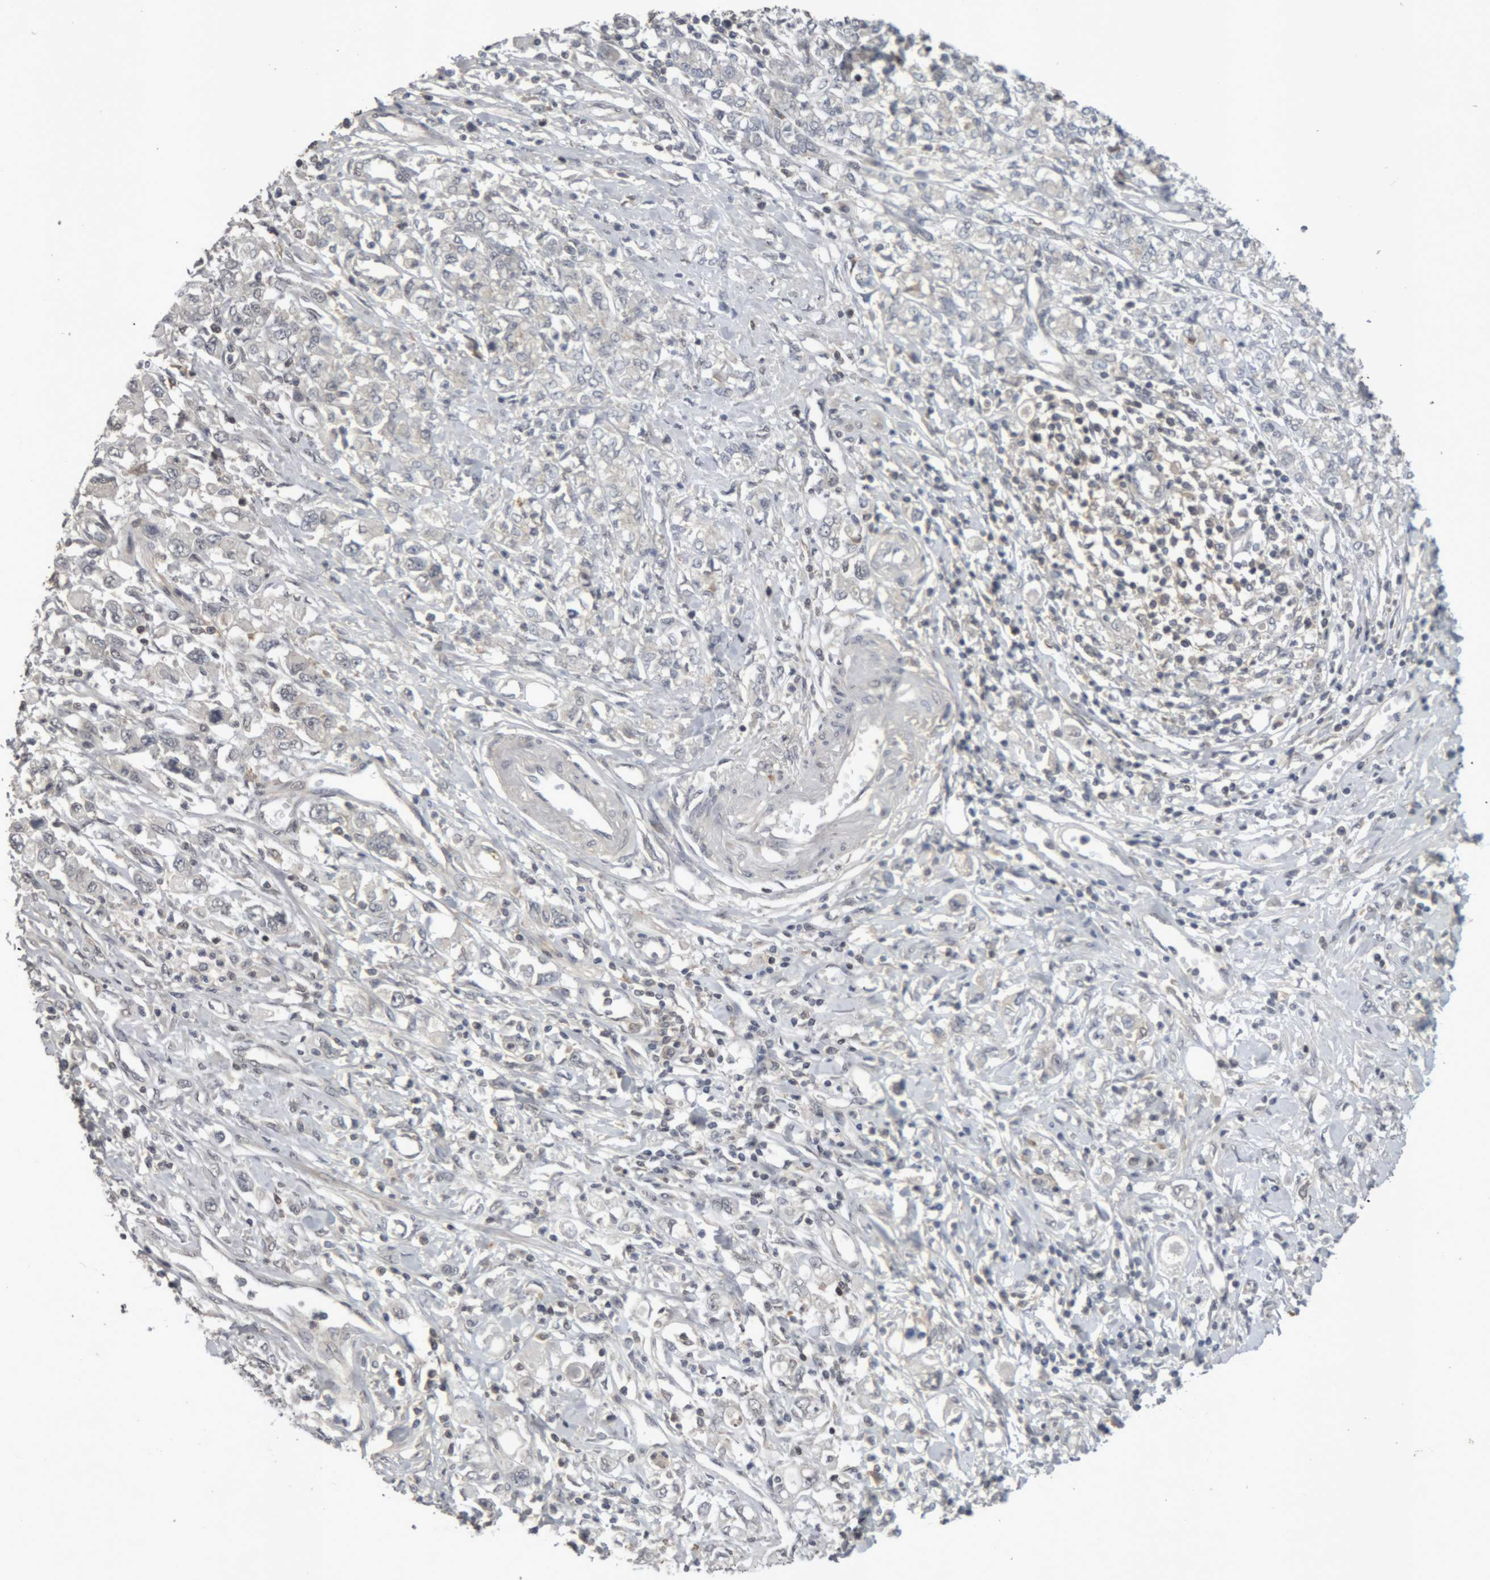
{"staining": {"intensity": "negative", "quantity": "none", "location": "none"}, "tissue": "stomach cancer", "cell_type": "Tumor cells", "image_type": "cancer", "snomed": [{"axis": "morphology", "description": "Adenocarcinoma, NOS"}, {"axis": "topography", "description": "Stomach"}], "caption": "The histopathology image displays no staining of tumor cells in stomach cancer. The staining is performed using DAB brown chromogen with nuclei counter-stained in using hematoxylin.", "gene": "NFATC2", "patient": {"sex": "female", "age": 76}}